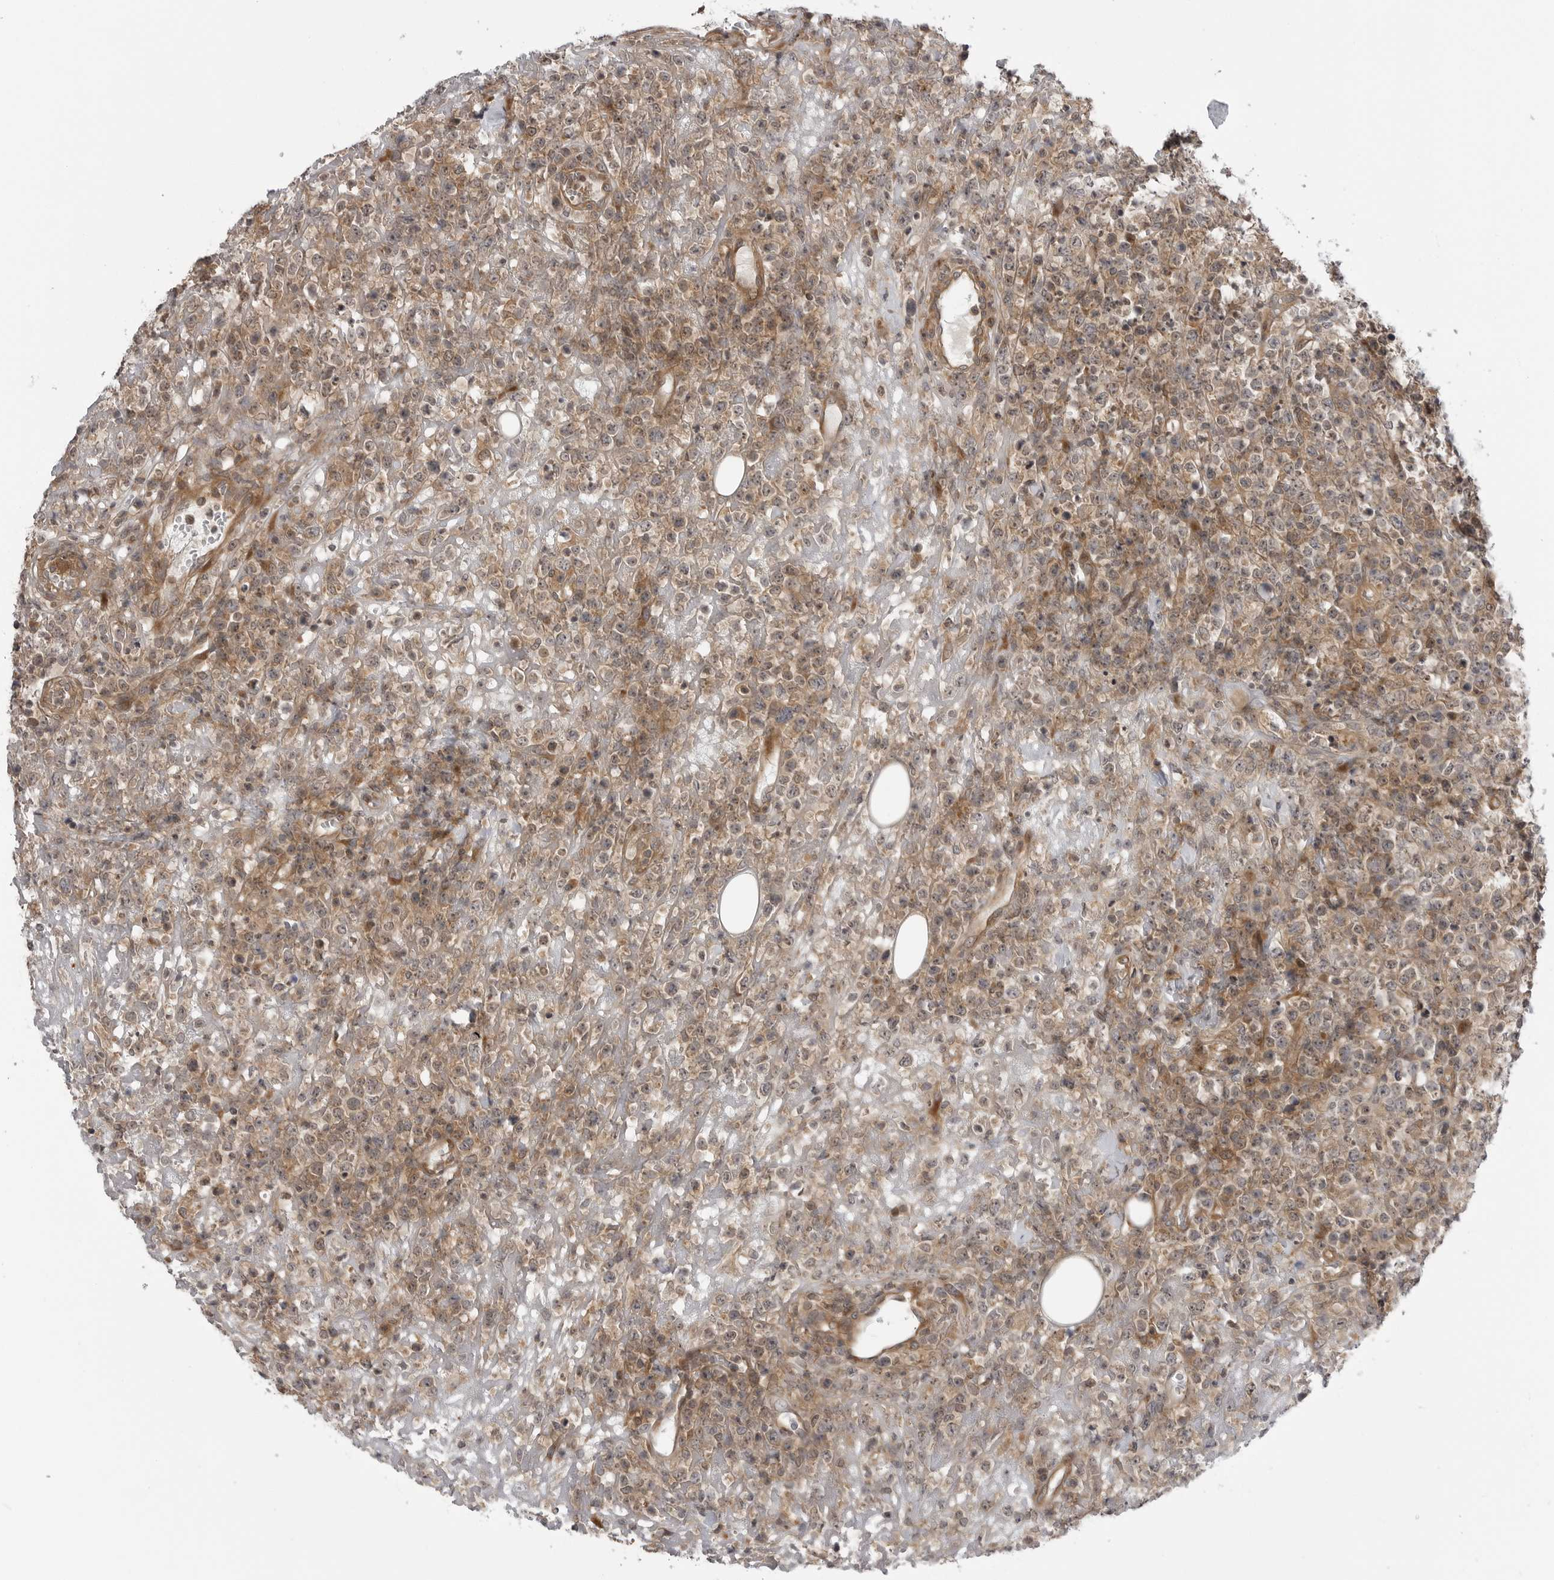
{"staining": {"intensity": "weak", "quantity": "25%-75%", "location": "cytoplasmic/membranous,nuclear"}, "tissue": "lymphoma", "cell_type": "Tumor cells", "image_type": "cancer", "snomed": [{"axis": "morphology", "description": "Malignant lymphoma, non-Hodgkin's type, High grade"}, {"axis": "topography", "description": "Colon"}], "caption": "High-grade malignant lymphoma, non-Hodgkin's type stained for a protein demonstrates weak cytoplasmic/membranous and nuclear positivity in tumor cells. Nuclei are stained in blue.", "gene": "LRRC45", "patient": {"sex": "female", "age": 53}}